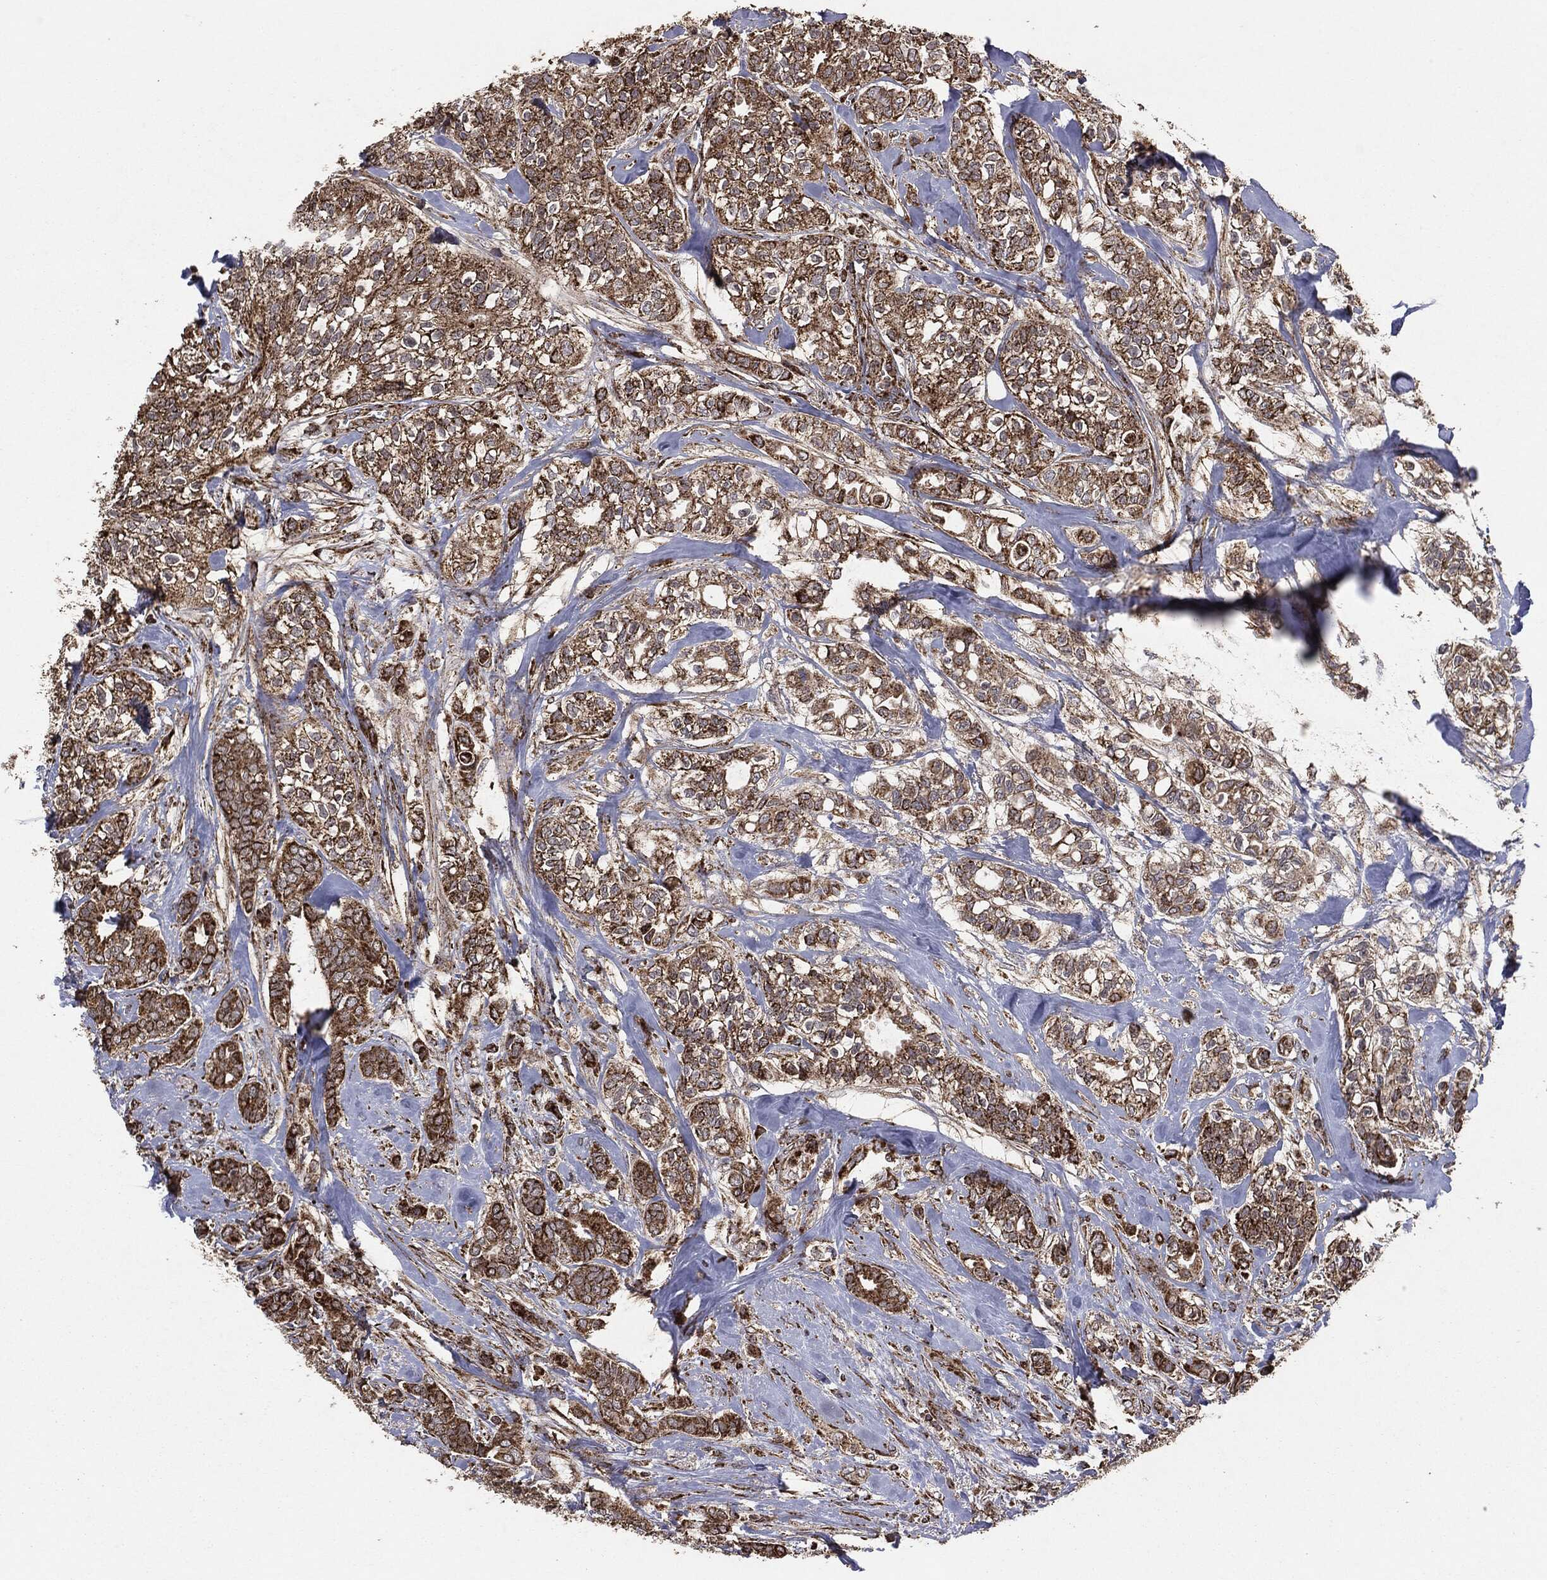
{"staining": {"intensity": "strong", "quantity": ">75%", "location": "cytoplasmic/membranous"}, "tissue": "breast cancer", "cell_type": "Tumor cells", "image_type": "cancer", "snomed": [{"axis": "morphology", "description": "Duct carcinoma"}, {"axis": "topography", "description": "Breast"}], "caption": "DAB immunohistochemical staining of human breast infiltrating ductal carcinoma reveals strong cytoplasmic/membranous protein expression in about >75% of tumor cells.", "gene": "MAP2K1", "patient": {"sex": "female", "age": 71}}